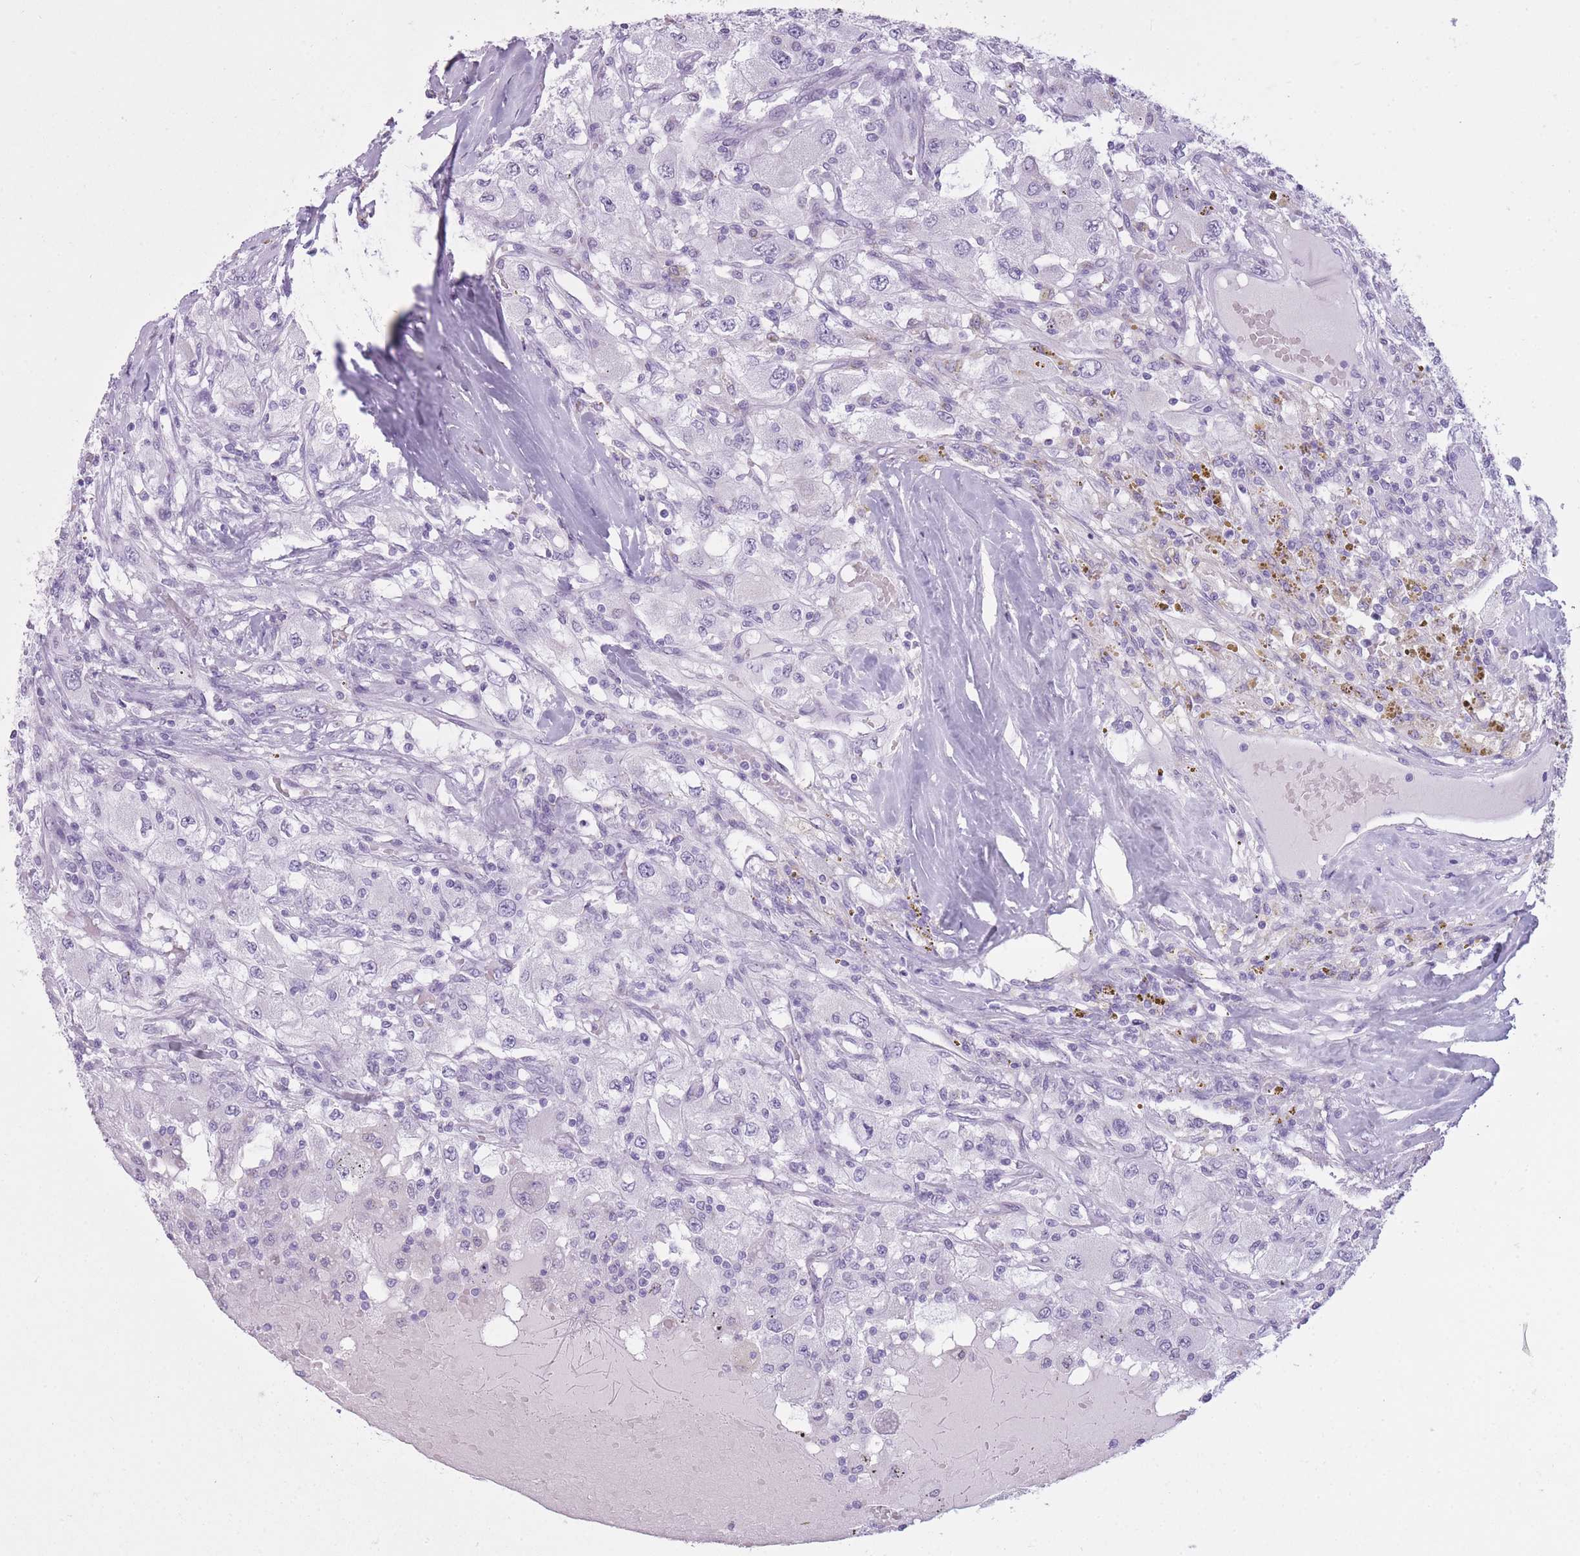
{"staining": {"intensity": "negative", "quantity": "none", "location": "none"}, "tissue": "renal cancer", "cell_type": "Tumor cells", "image_type": "cancer", "snomed": [{"axis": "morphology", "description": "Adenocarcinoma, NOS"}, {"axis": "topography", "description": "Kidney"}], "caption": "Tumor cells show no significant protein expression in renal cancer. (Brightfield microscopy of DAB IHC at high magnification).", "gene": "GOLGA6D", "patient": {"sex": "female", "age": 67}}